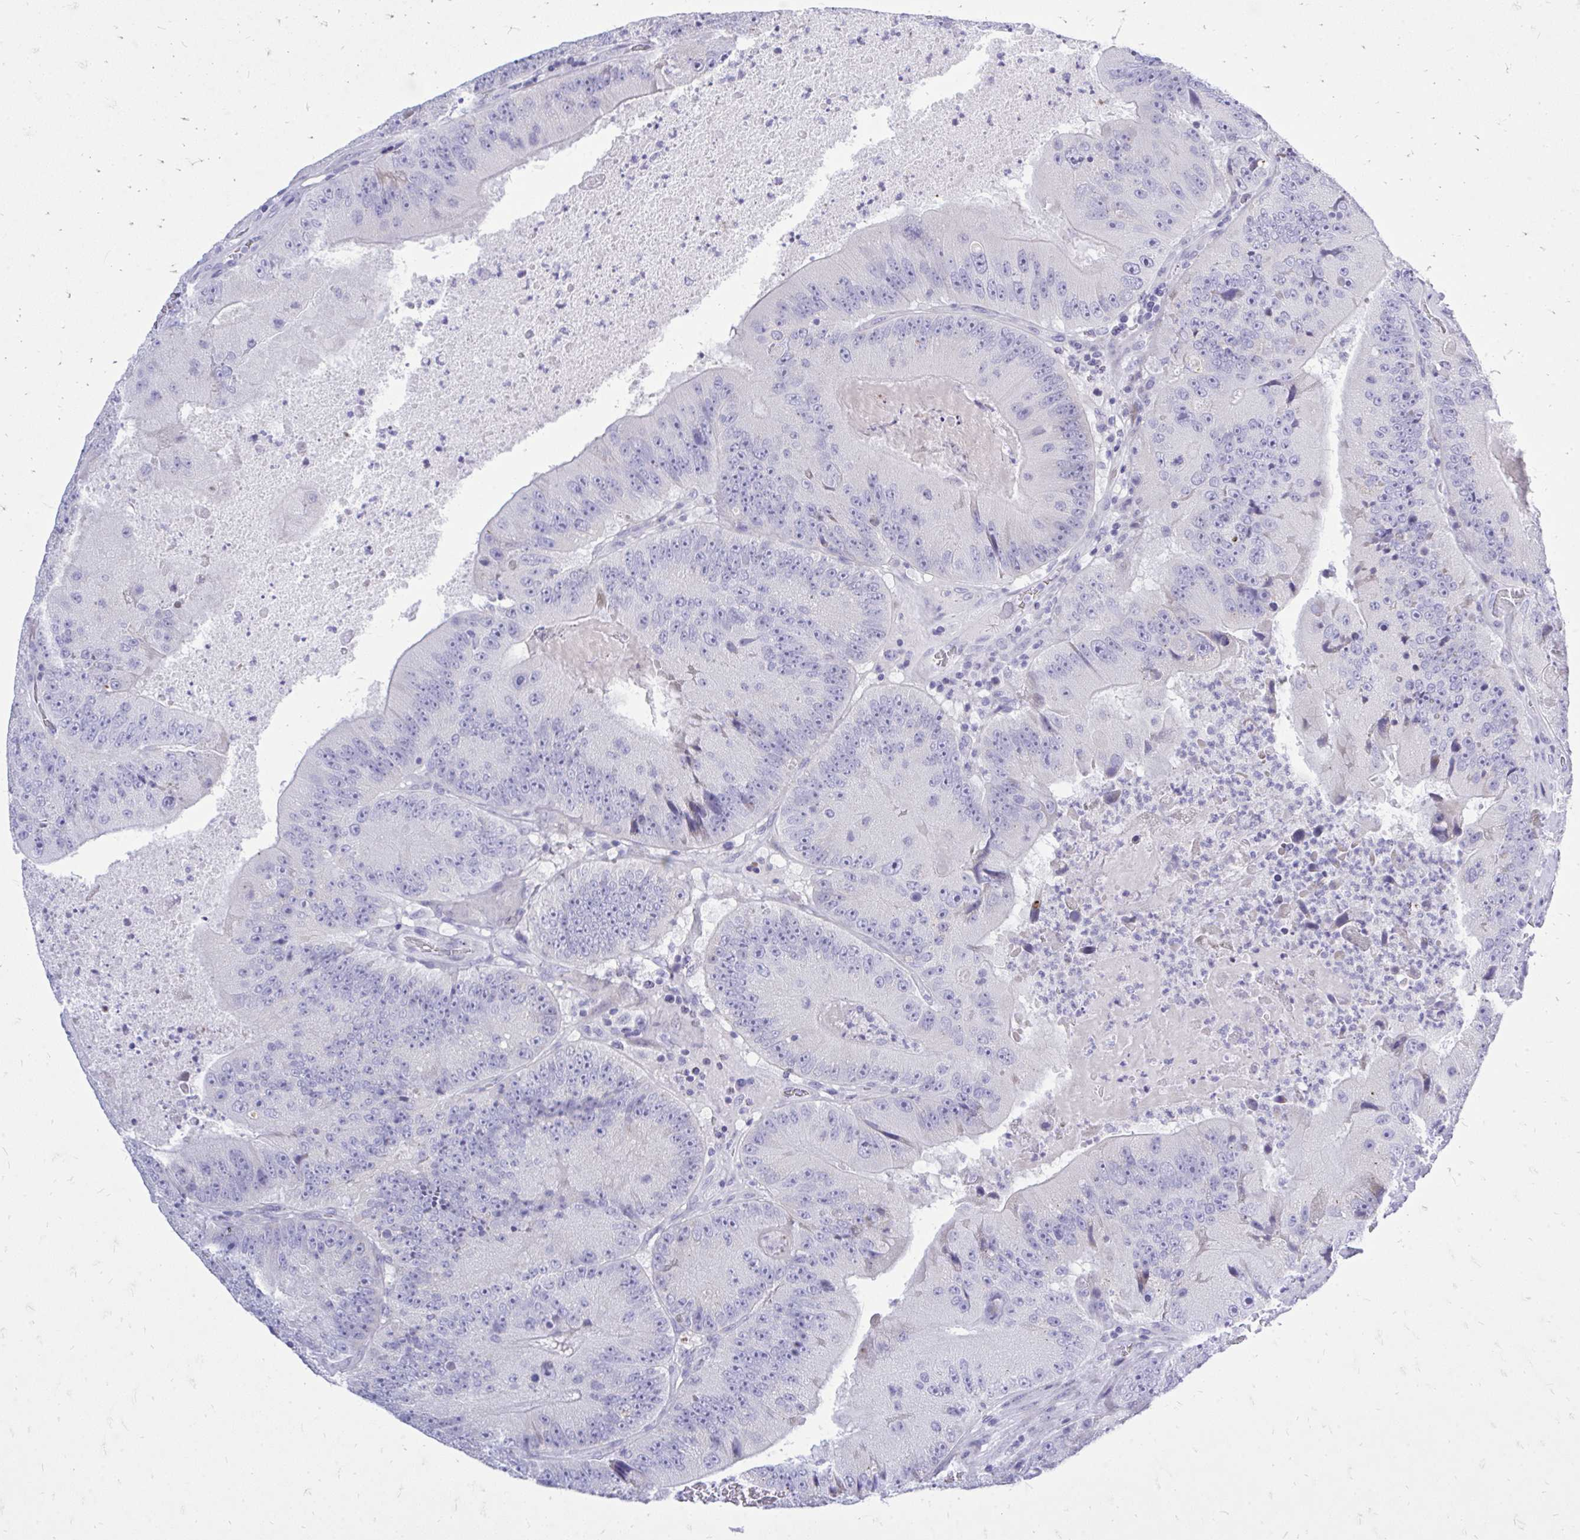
{"staining": {"intensity": "negative", "quantity": "none", "location": "none"}, "tissue": "colorectal cancer", "cell_type": "Tumor cells", "image_type": "cancer", "snomed": [{"axis": "morphology", "description": "Adenocarcinoma, NOS"}, {"axis": "topography", "description": "Colon"}], "caption": "Immunohistochemistry (IHC) micrograph of neoplastic tissue: adenocarcinoma (colorectal) stained with DAB (3,3'-diaminobenzidine) demonstrates no significant protein positivity in tumor cells. Brightfield microscopy of immunohistochemistry (IHC) stained with DAB (3,3'-diaminobenzidine) (brown) and hematoxylin (blue), captured at high magnification.", "gene": "GABRA1", "patient": {"sex": "female", "age": 86}}